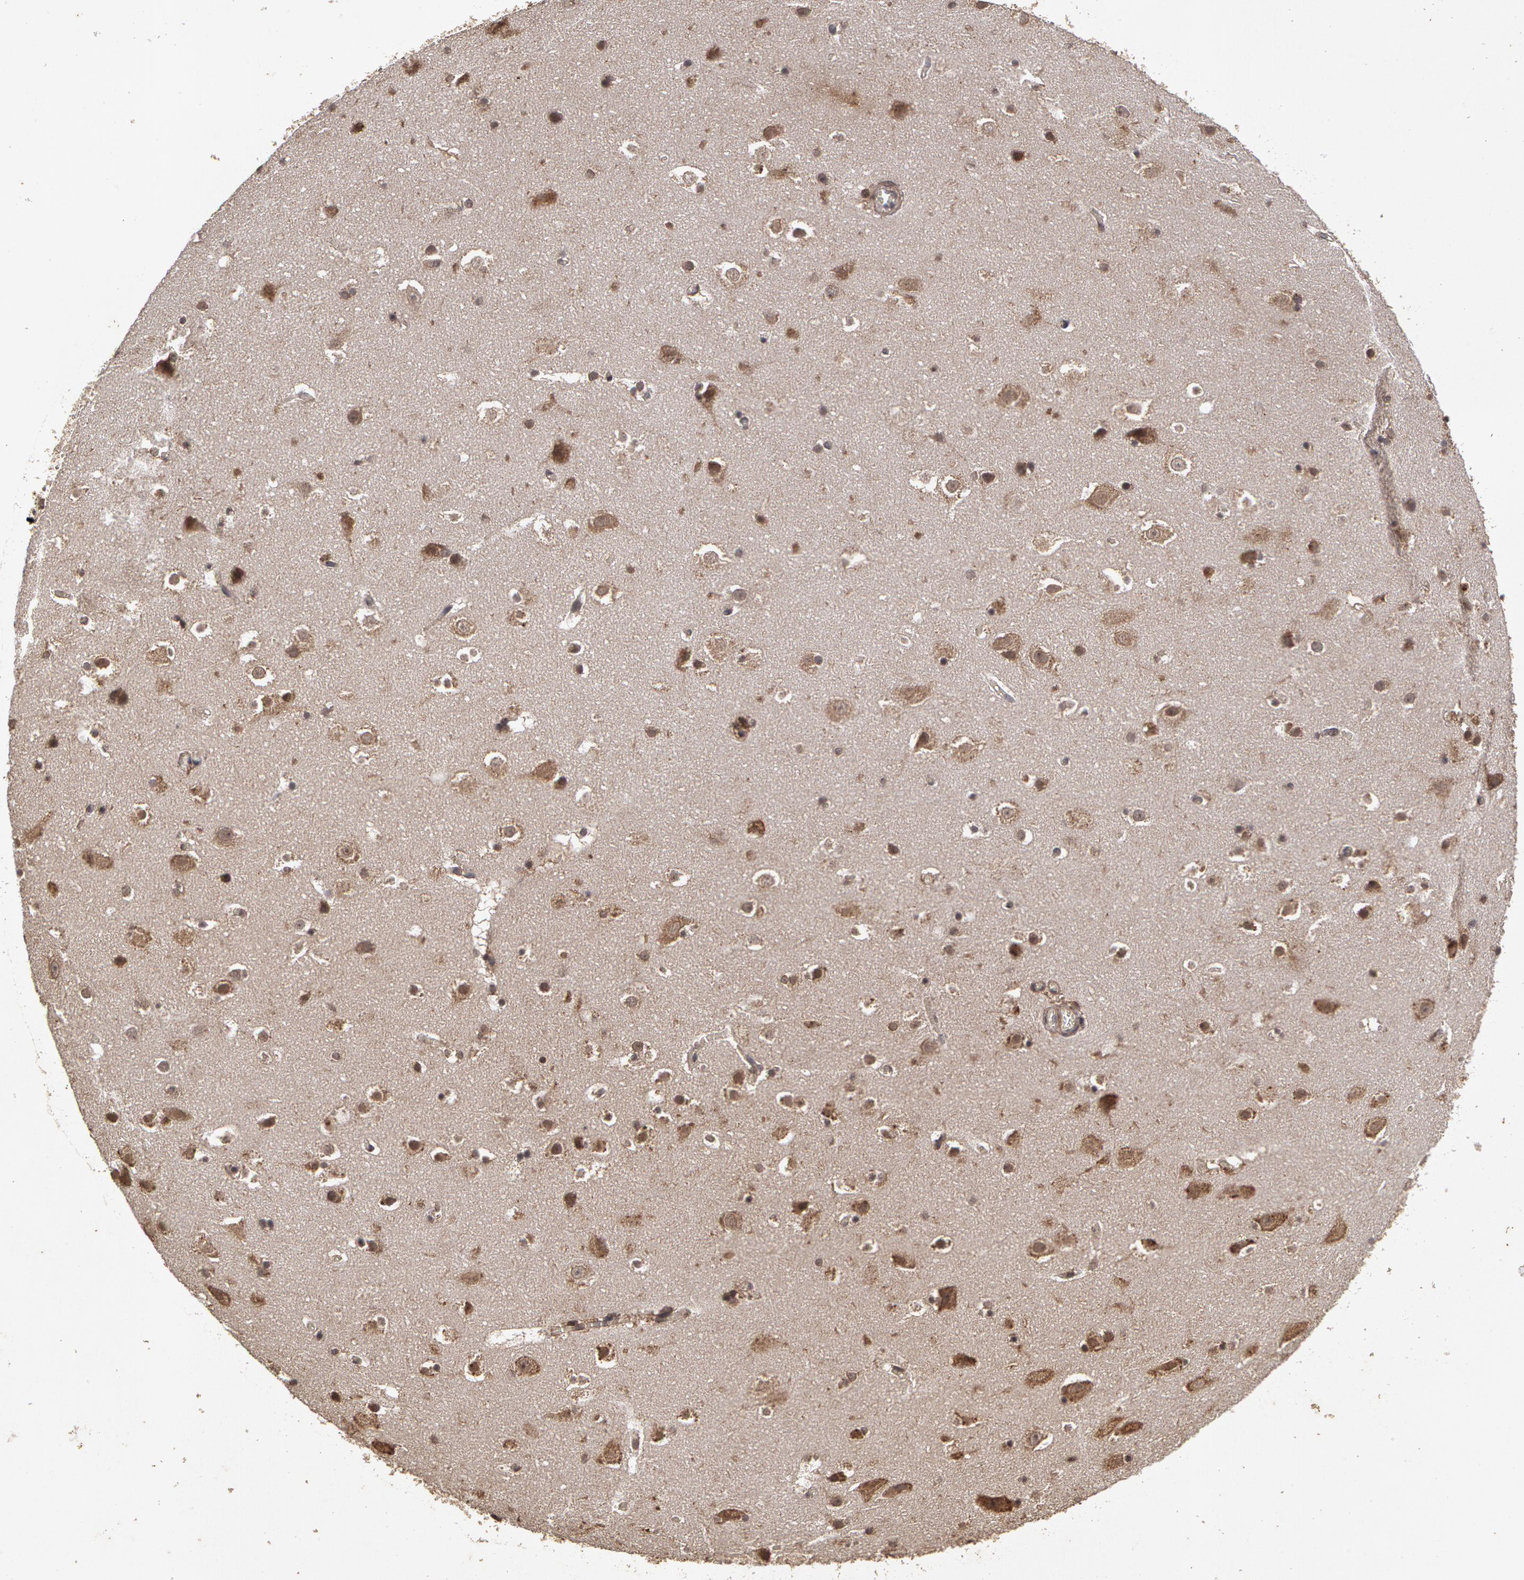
{"staining": {"intensity": "negative", "quantity": "none", "location": "none"}, "tissue": "hippocampus", "cell_type": "Glial cells", "image_type": "normal", "snomed": [{"axis": "morphology", "description": "Normal tissue, NOS"}, {"axis": "topography", "description": "Hippocampus"}], "caption": "Immunohistochemistry of normal hippocampus demonstrates no positivity in glial cells. (Brightfield microscopy of DAB IHC at high magnification).", "gene": "CALR", "patient": {"sex": "male", "age": 45}}